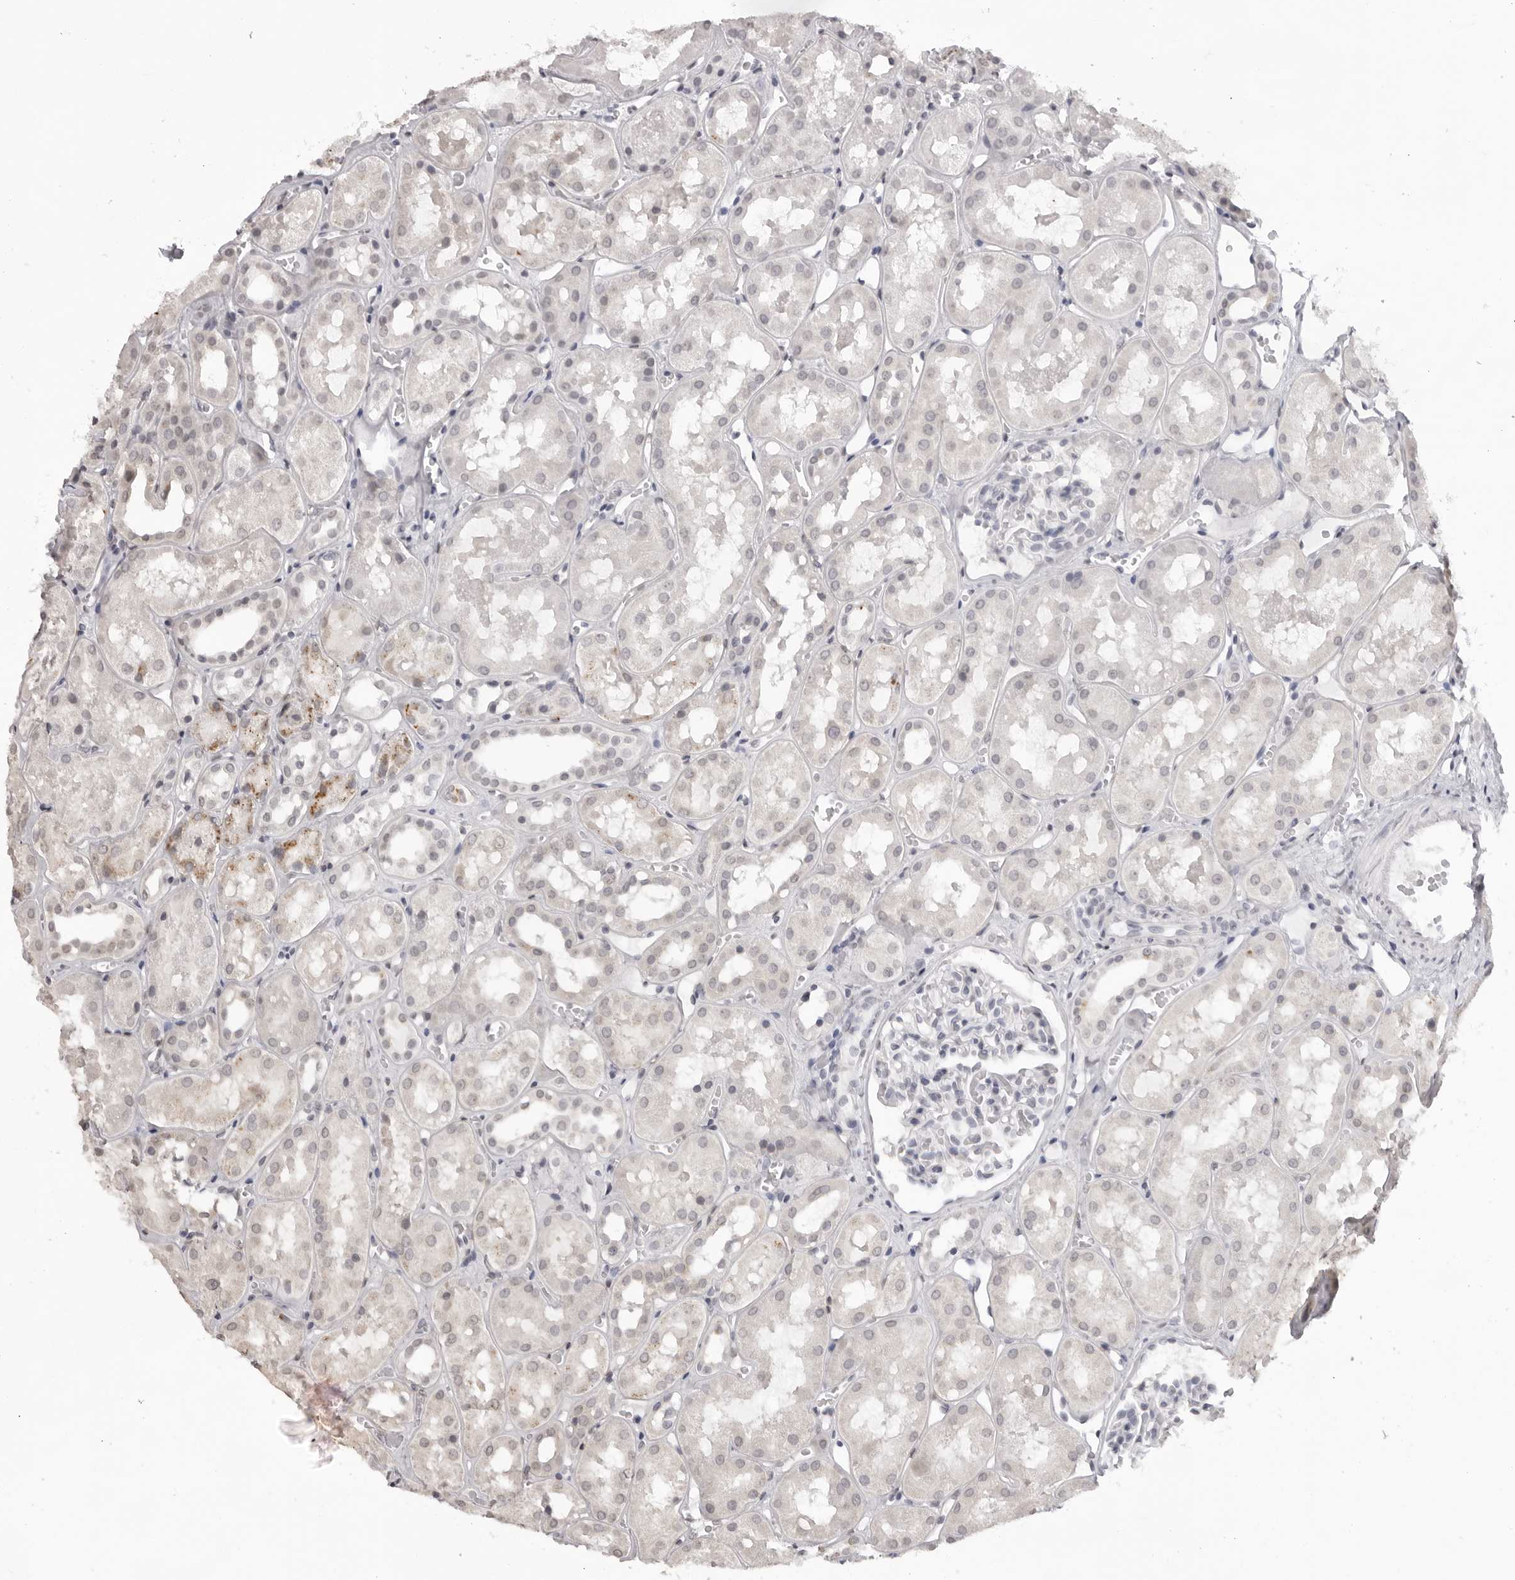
{"staining": {"intensity": "negative", "quantity": "none", "location": "none"}, "tissue": "kidney", "cell_type": "Cells in glomeruli", "image_type": "normal", "snomed": [{"axis": "morphology", "description": "Normal tissue, NOS"}, {"axis": "topography", "description": "Kidney"}], "caption": "A micrograph of kidney stained for a protein exhibits no brown staining in cells in glomeruli.", "gene": "NTM", "patient": {"sex": "male", "age": 16}}